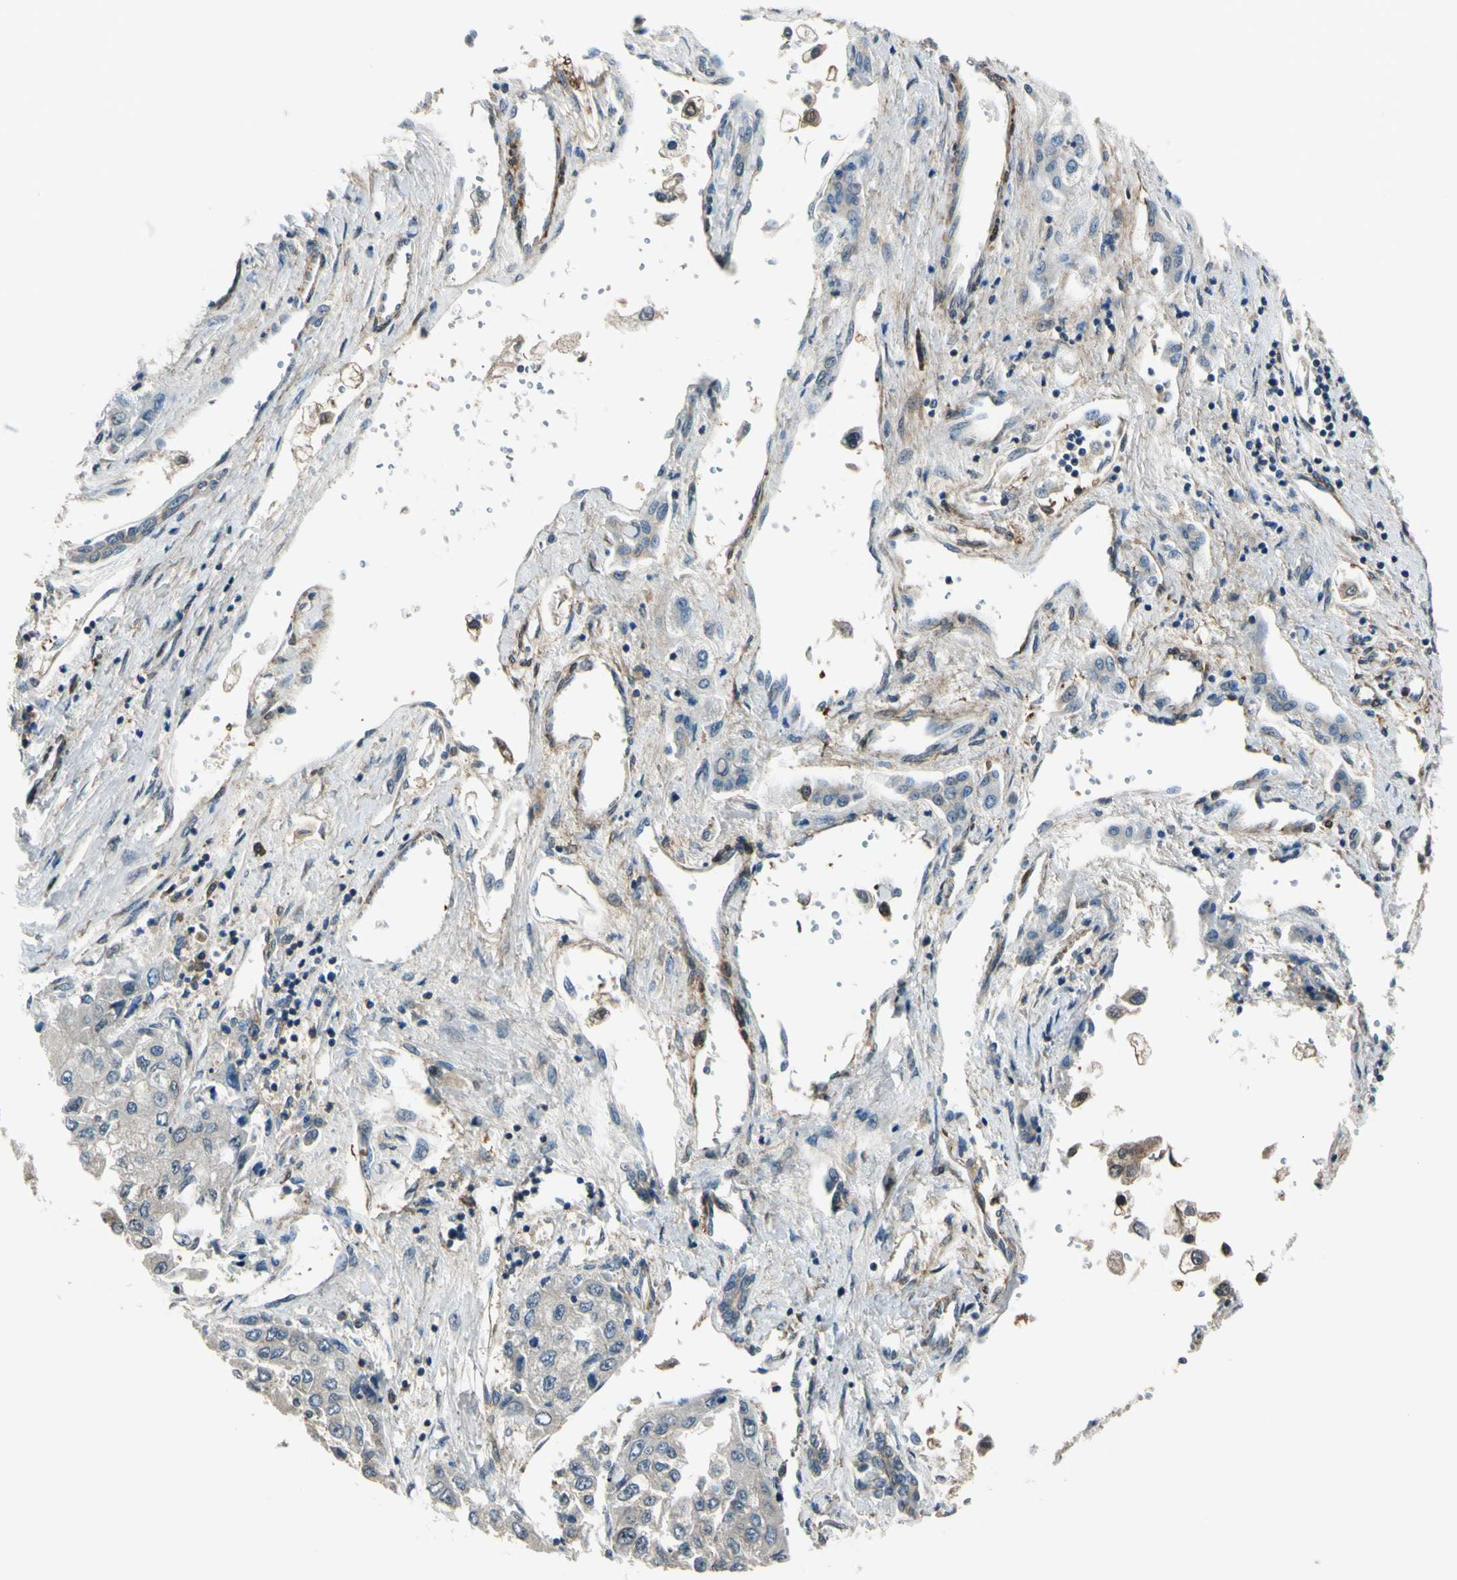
{"staining": {"intensity": "negative", "quantity": "none", "location": "none"}, "tissue": "liver cancer", "cell_type": "Tumor cells", "image_type": "cancer", "snomed": [{"axis": "morphology", "description": "Carcinoma, Hepatocellular, NOS"}, {"axis": "topography", "description": "Liver"}], "caption": "Tumor cells are negative for protein expression in human liver cancer.", "gene": "RASGRF1", "patient": {"sex": "female", "age": 66}}